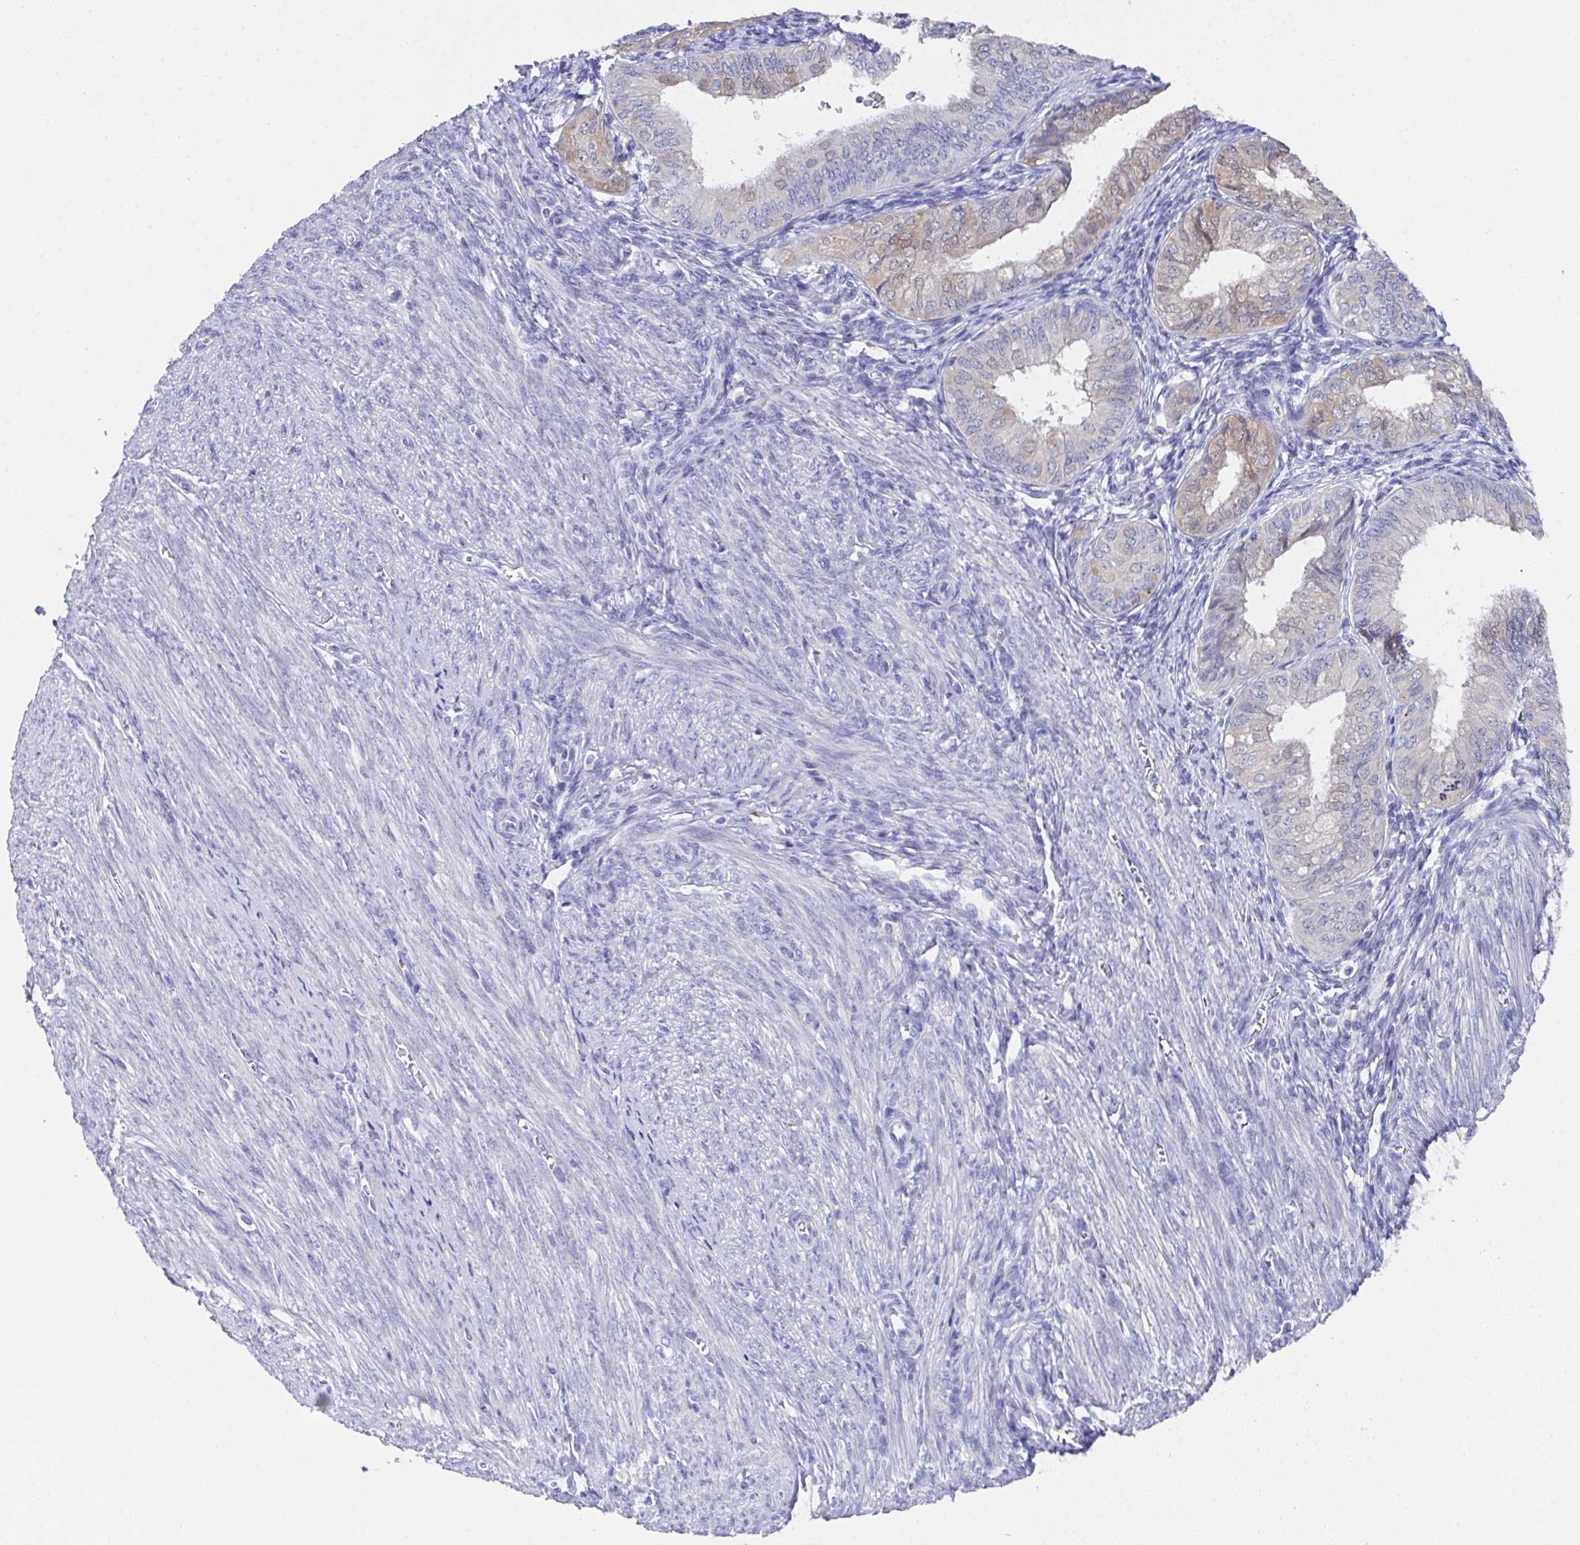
{"staining": {"intensity": "weak", "quantity": "<25%", "location": "cytoplasmic/membranous"}, "tissue": "endometrial cancer", "cell_type": "Tumor cells", "image_type": "cancer", "snomed": [{"axis": "morphology", "description": "Adenocarcinoma, NOS"}, {"axis": "topography", "description": "Endometrium"}], "caption": "This is a histopathology image of immunohistochemistry staining of endometrial cancer, which shows no positivity in tumor cells.", "gene": "SSC4D", "patient": {"sex": "female", "age": 58}}